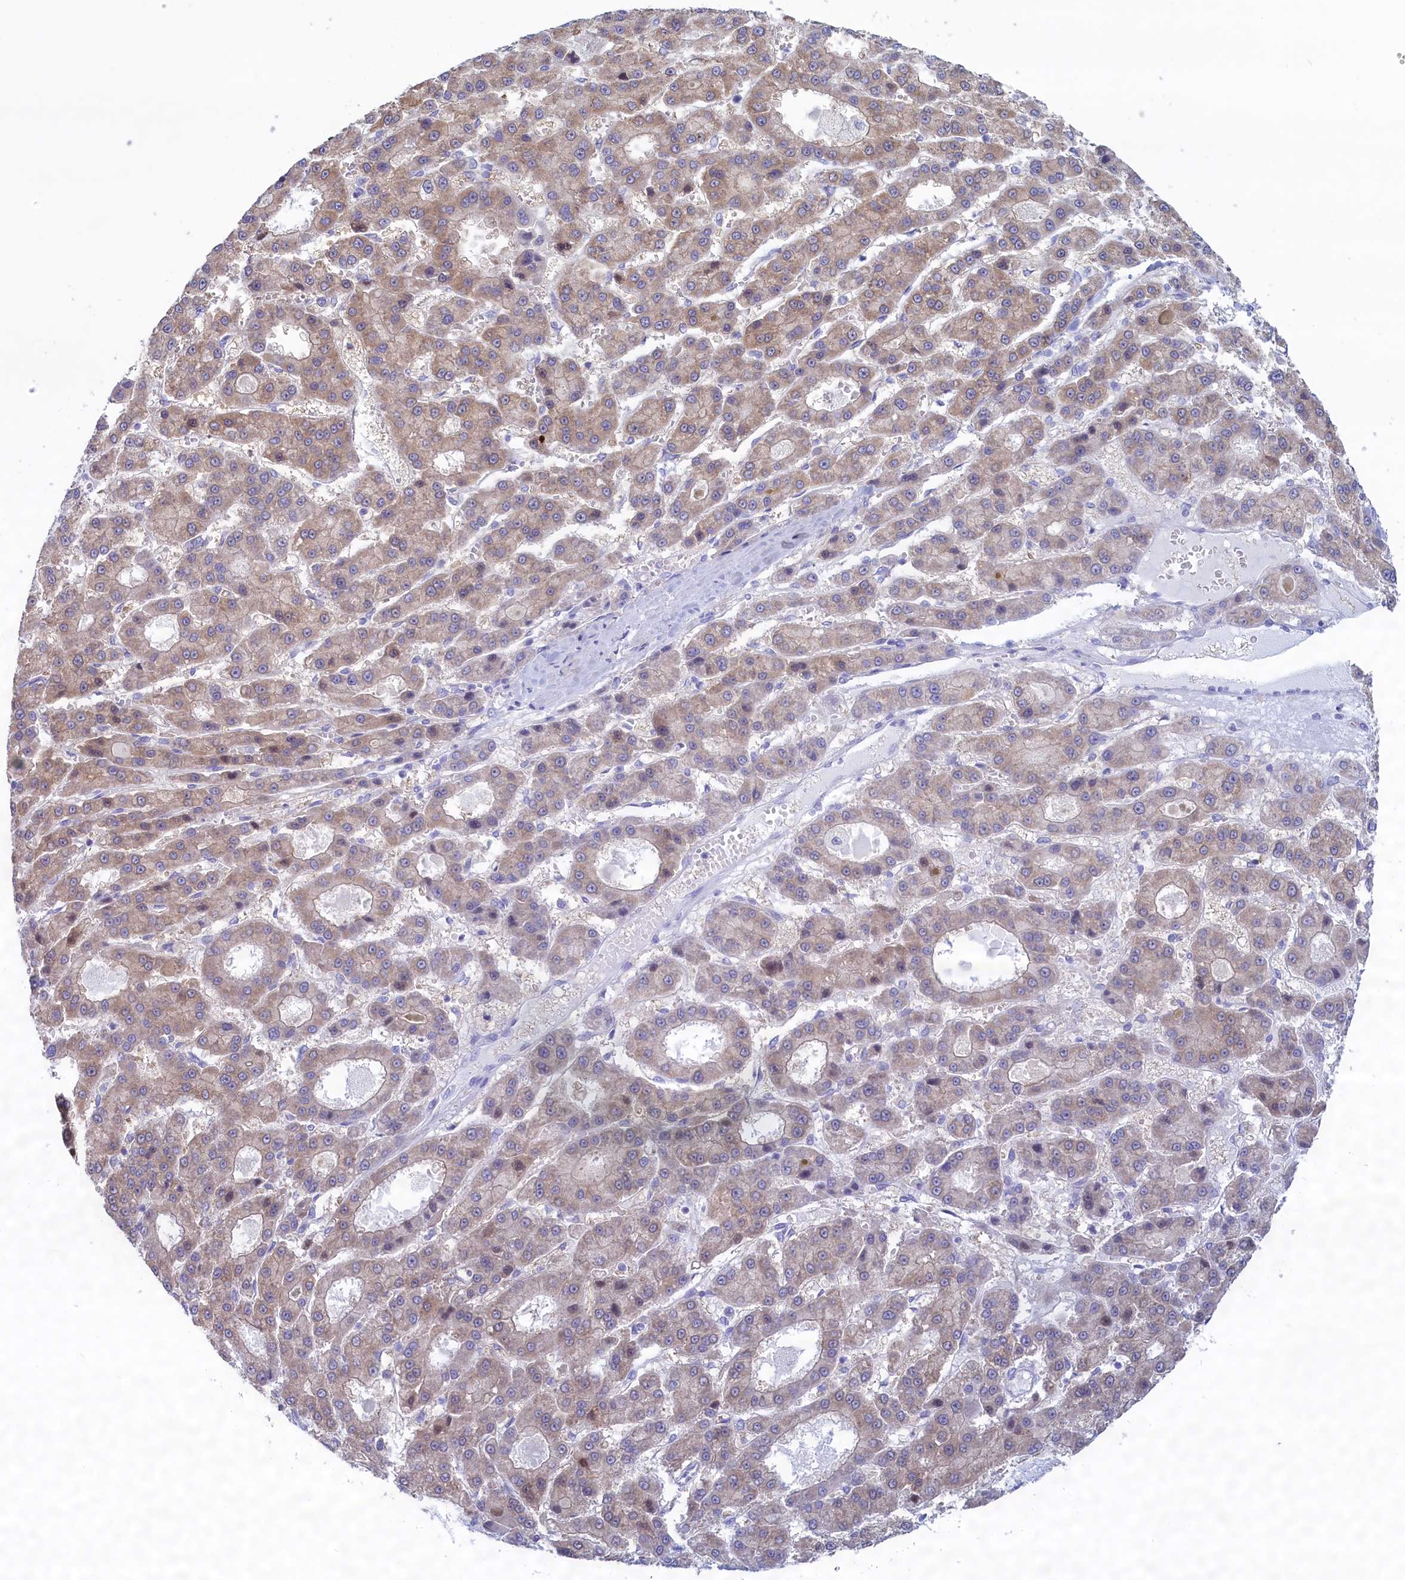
{"staining": {"intensity": "weak", "quantity": ">75%", "location": "cytoplasmic/membranous"}, "tissue": "liver cancer", "cell_type": "Tumor cells", "image_type": "cancer", "snomed": [{"axis": "morphology", "description": "Carcinoma, Hepatocellular, NOS"}, {"axis": "topography", "description": "Liver"}], "caption": "The image displays immunohistochemical staining of liver cancer (hepatocellular carcinoma). There is weak cytoplasmic/membranous staining is present in about >75% of tumor cells. Ihc stains the protein in brown and the nuclei are stained blue.", "gene": "MPV17L2", "patient": {"sex": "male", "age": 70}}